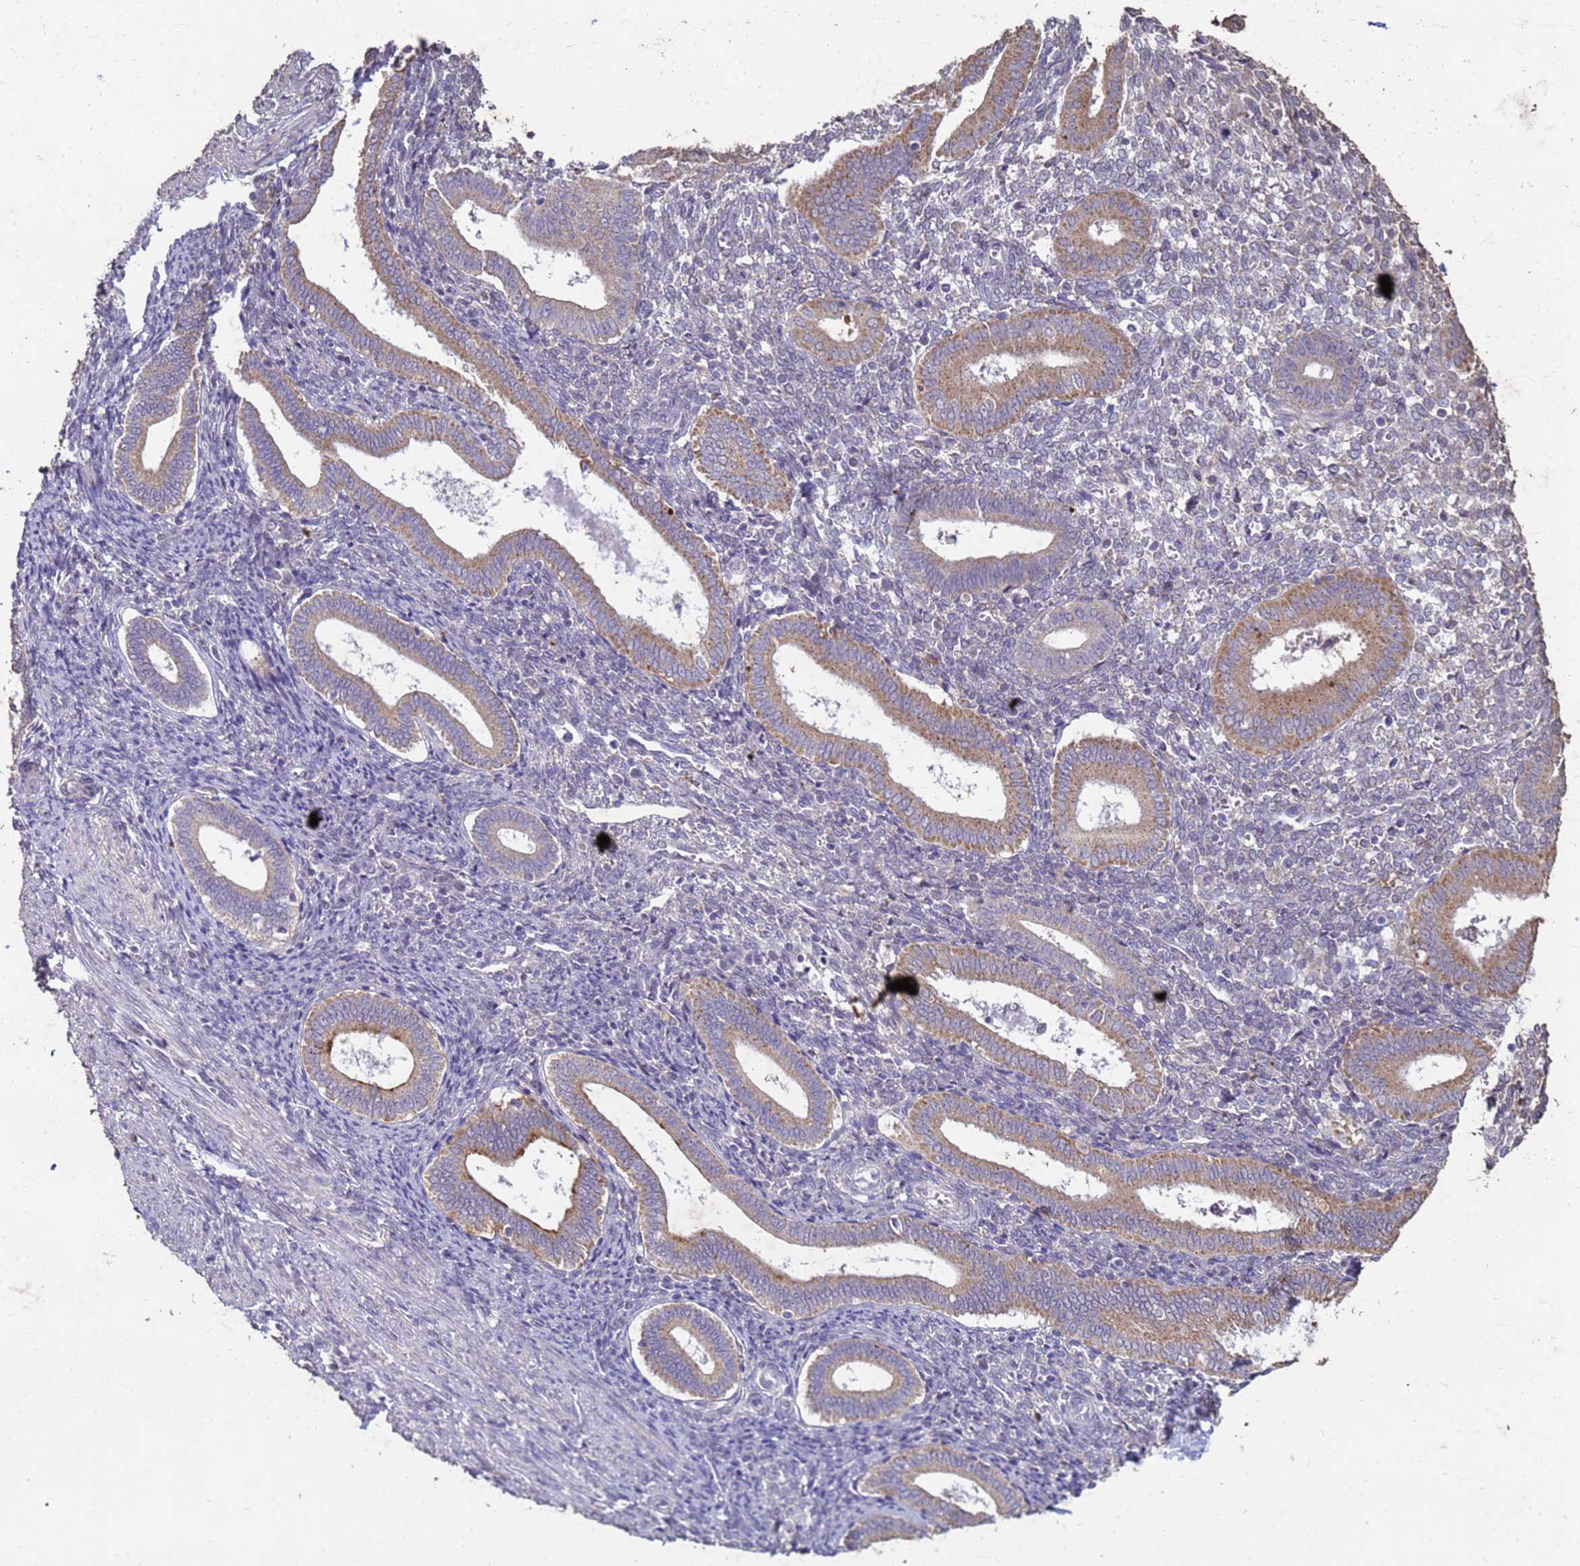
{"staining": {"intensity": "negative", "quantity": "none", "location": "none"}, "tissue": "endometrium", "cell_type": "Cells in endometrial stroma", "image_type": "normal", "snomed": [{"axis": "morphology", "description": "Normal tissue, NOS"}, {"axis": "topography", "description": "Endometrium"}], "caption": "This micrograph is of normal endometrium stained with immunohistochemistry to label a protein in brown with the nuclei are counter-stained blue. There is no staining in cells in endometrial stroma. (DAB immunohistochemistry, high magnification).", "gene": "SLC25A15", "patient": {"sex": "female", "age": 44}}